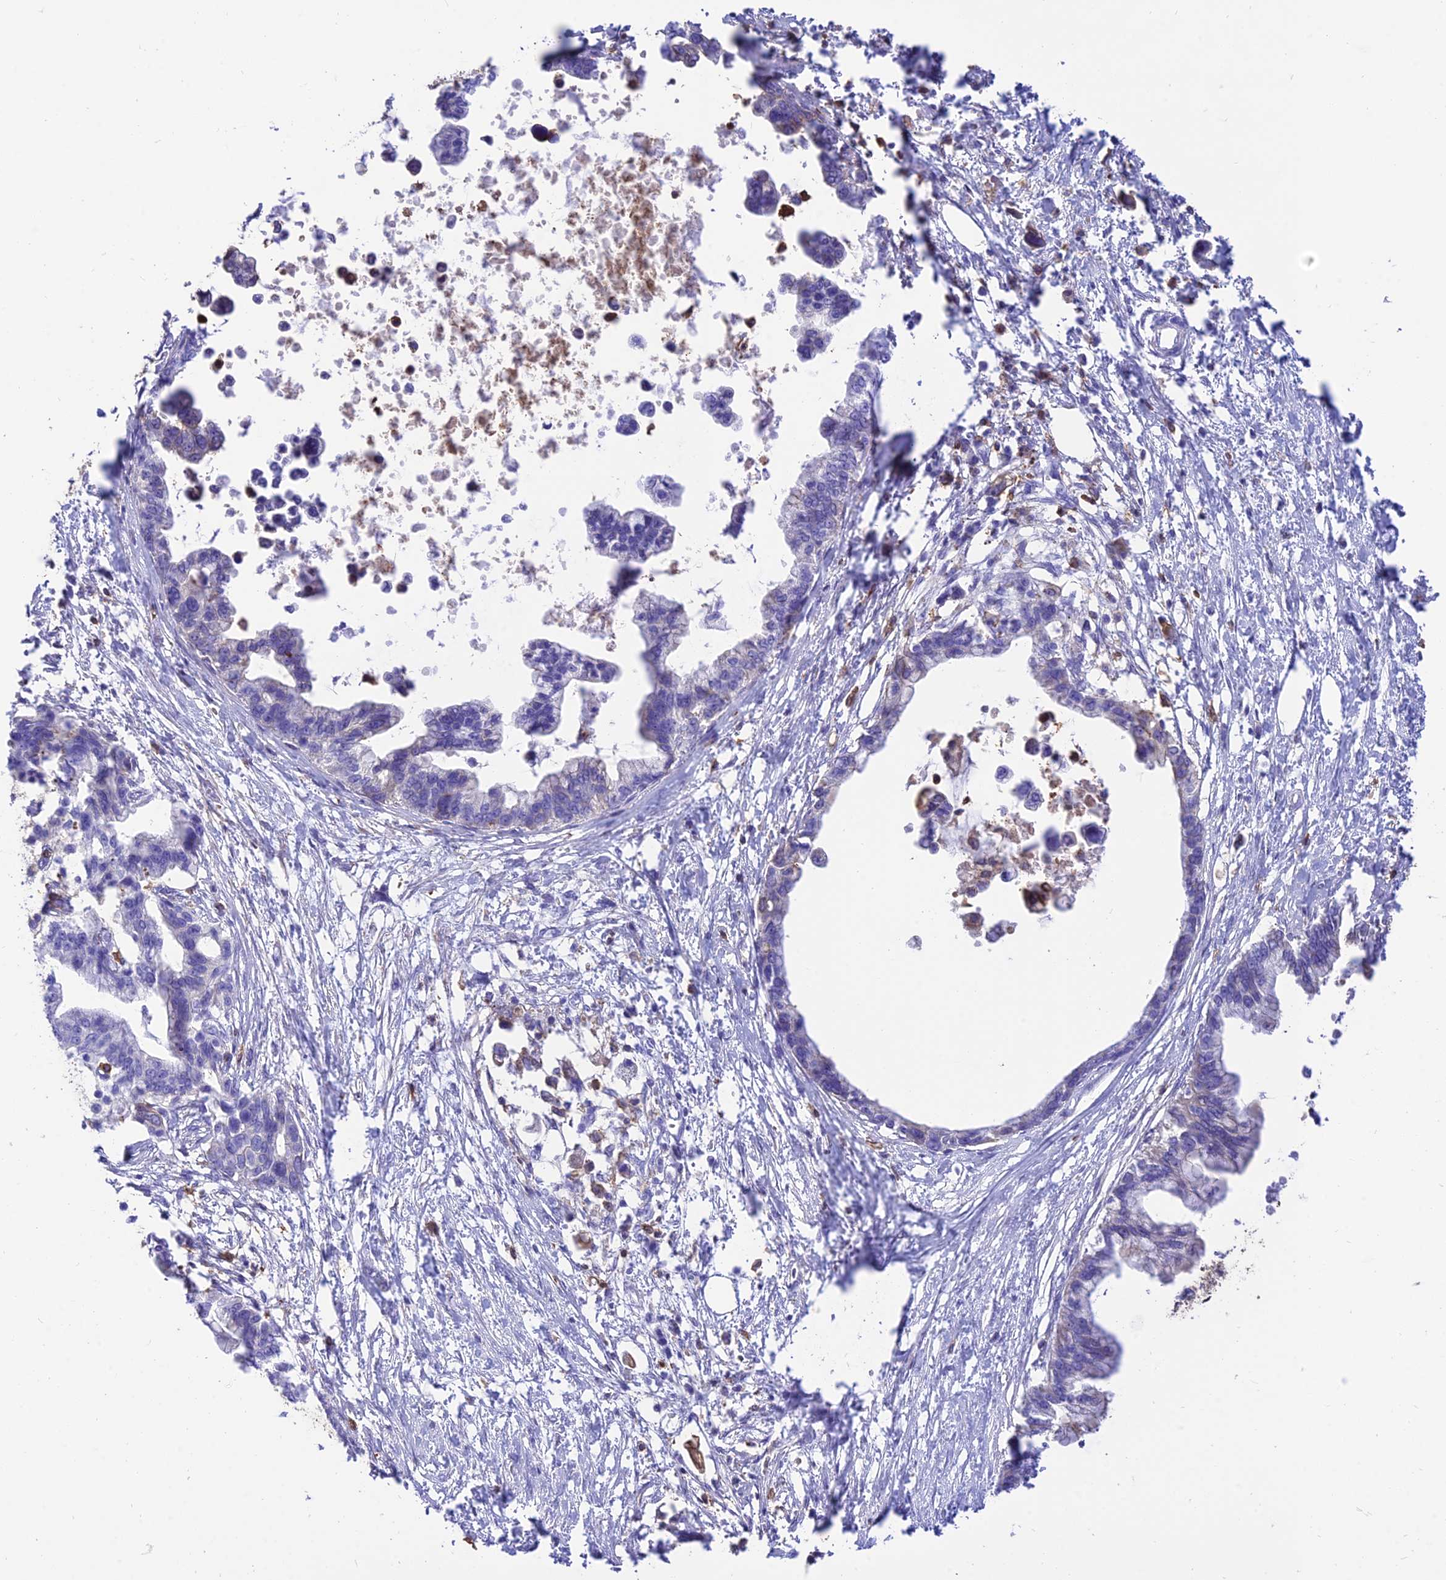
{"staining": {"intensity": "negative", "quantity": "none", "location": "none"}, "tissue": "pancreatic cancer", "cell_type": "Tumor cells", "image_type": "cancer", "snomed": [{"axis": "morphology", "description": "Adenocarcinoma, NOS"}, {"axis": "topography", "description": "Pancreas"}], "caption": "A histopathology image of pancreatic cancer (adenocarcinoma) stained for a protein reveals no brown staining in tumor cells. Nuclei are stained in blue.", "gene": "SREK1IP1", "patient": {"sex": "female", "age": 83}}